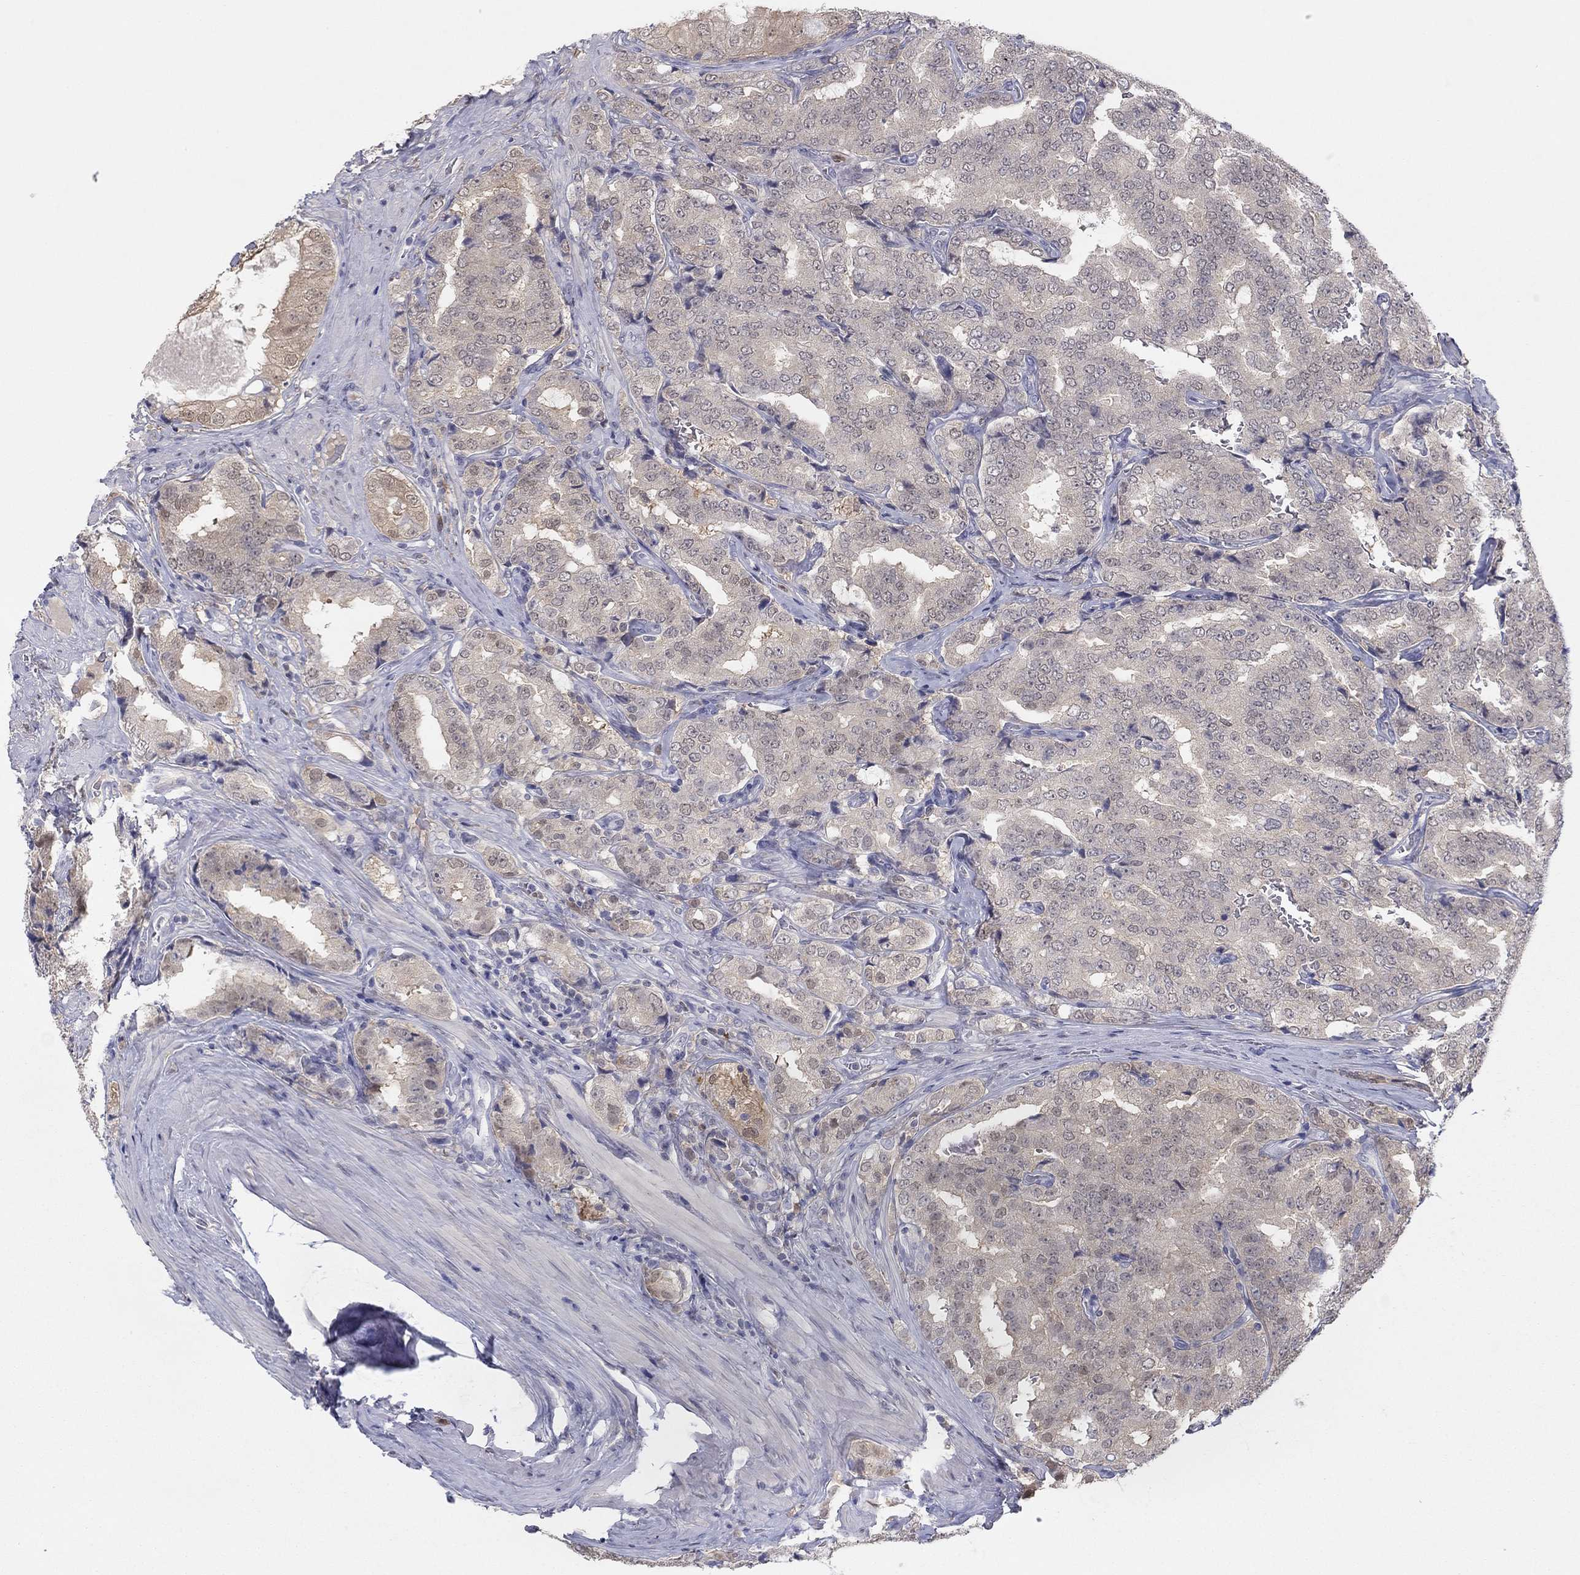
{"staining": {"intensity": "weak", "quantity": "<25%", "location": "cytoplasmic/membranous"}, "tissue": "prostate cancer", "cell_type": "Tumor cells", "image_type": "cancer", "snomed": [{"axis": "morphology", "description": "Adenocarcinoma, NOS"}, {"axis": "topography", "description": "Prostate"}], "caption": "A micrograph of human prostate adenocarcinoma is negative for staining in tumor cells.", "gene": "PDXK", "patient": {"sex": "male", "age": 65}}